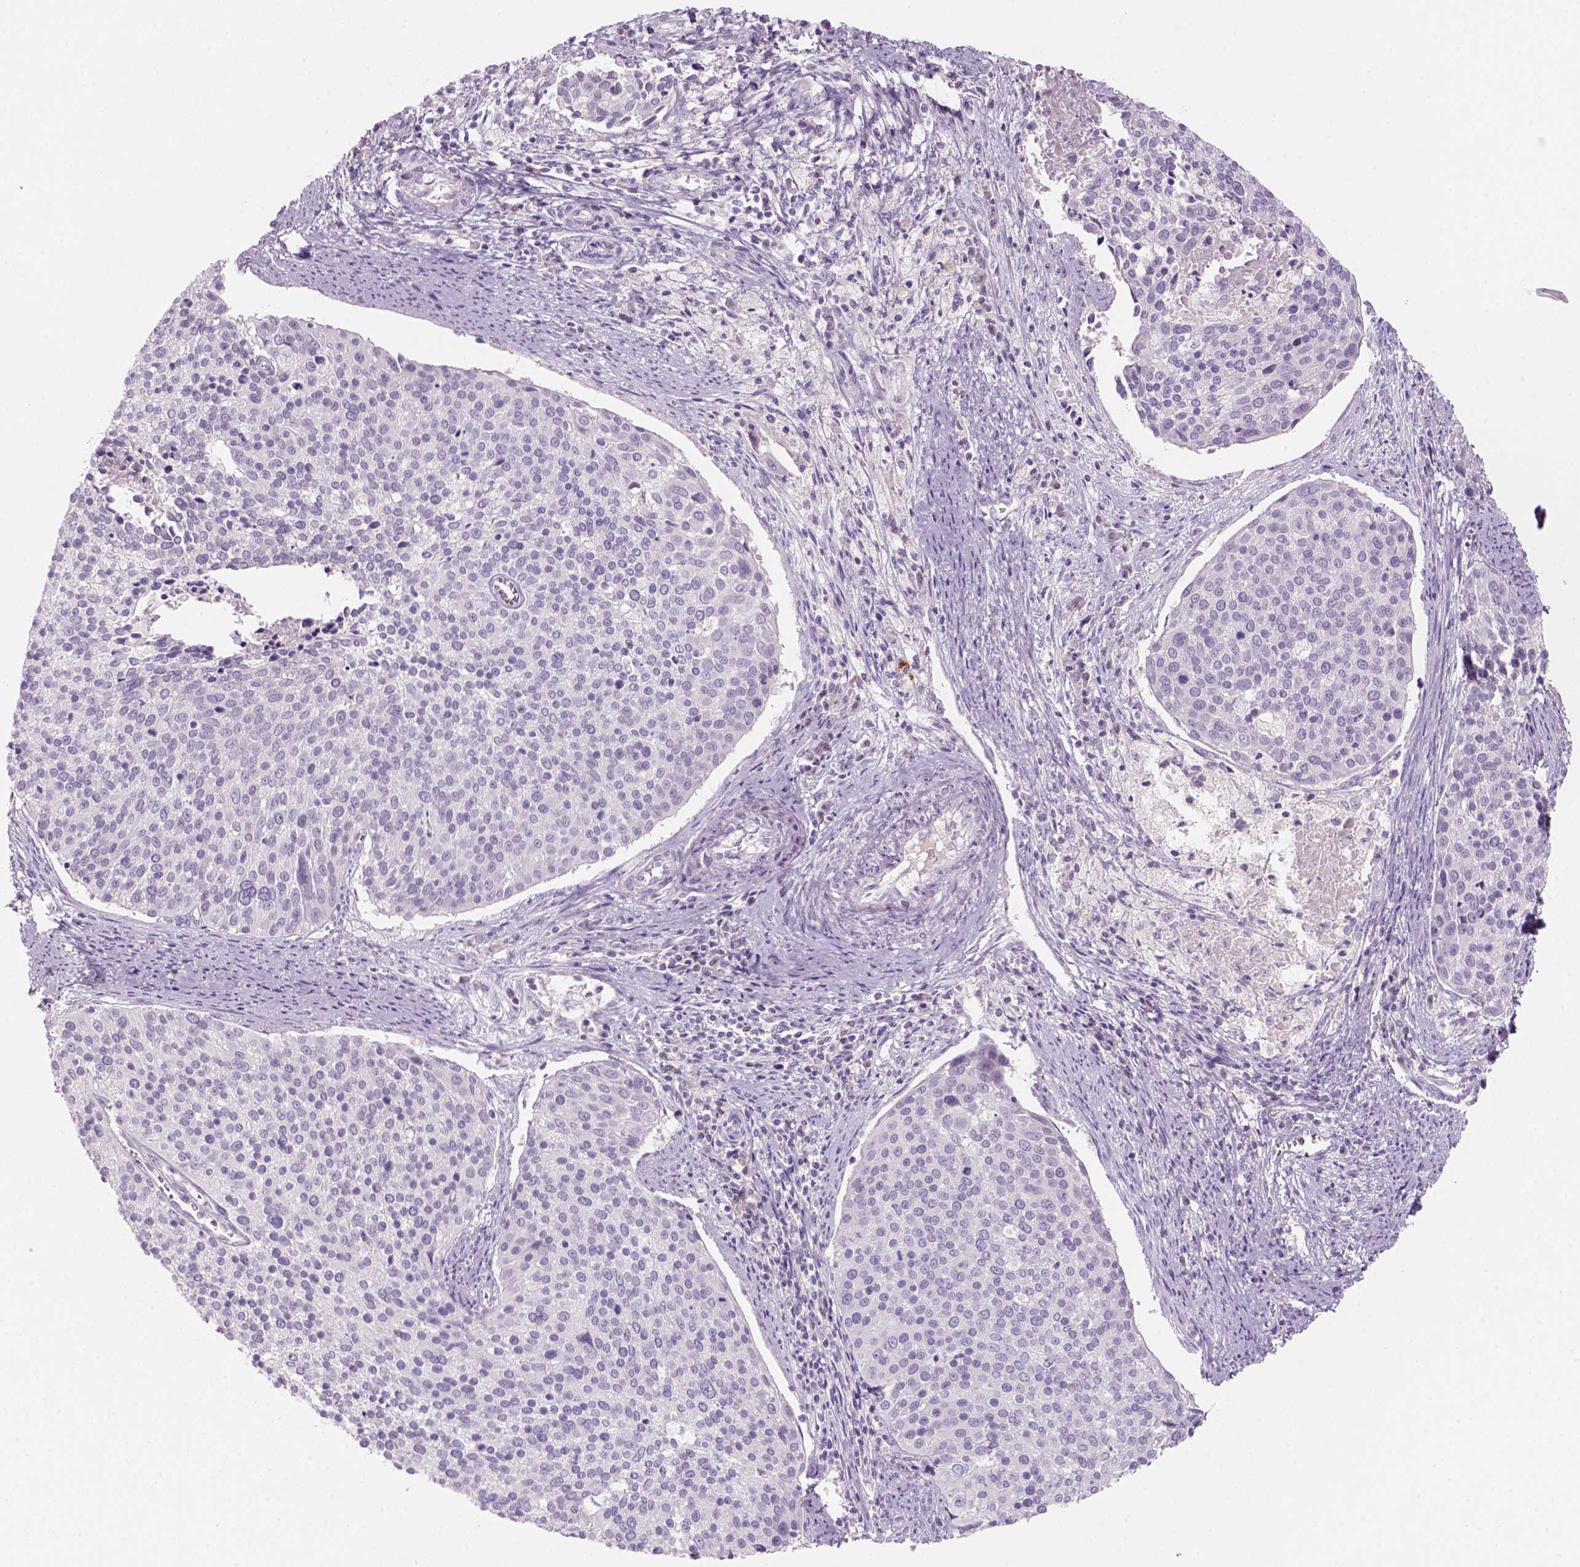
{"staining": {"intensity": "negative", "quantity": "none", "location": "none"}, "tissue": "cervical cancer", "cell_type": "Tumor cells", "image_type": "cancer", "snomed": [{"axis": "morphology", "description": "Squamous cell carcinoma, NOS"}, {"axis": "topography", "description": "Cervix"}], "caption": "IHC of human squamous cell carcinoma (cervical) shows no positivity in tumor cells. The staining was performed using DAB to visualize the protein expression in brown, while the nuclei were stained in blue with hematoxylin (Magnification: 20x).", "gene": "KRT25", "patient": {"sex": "female", "age": 39}}